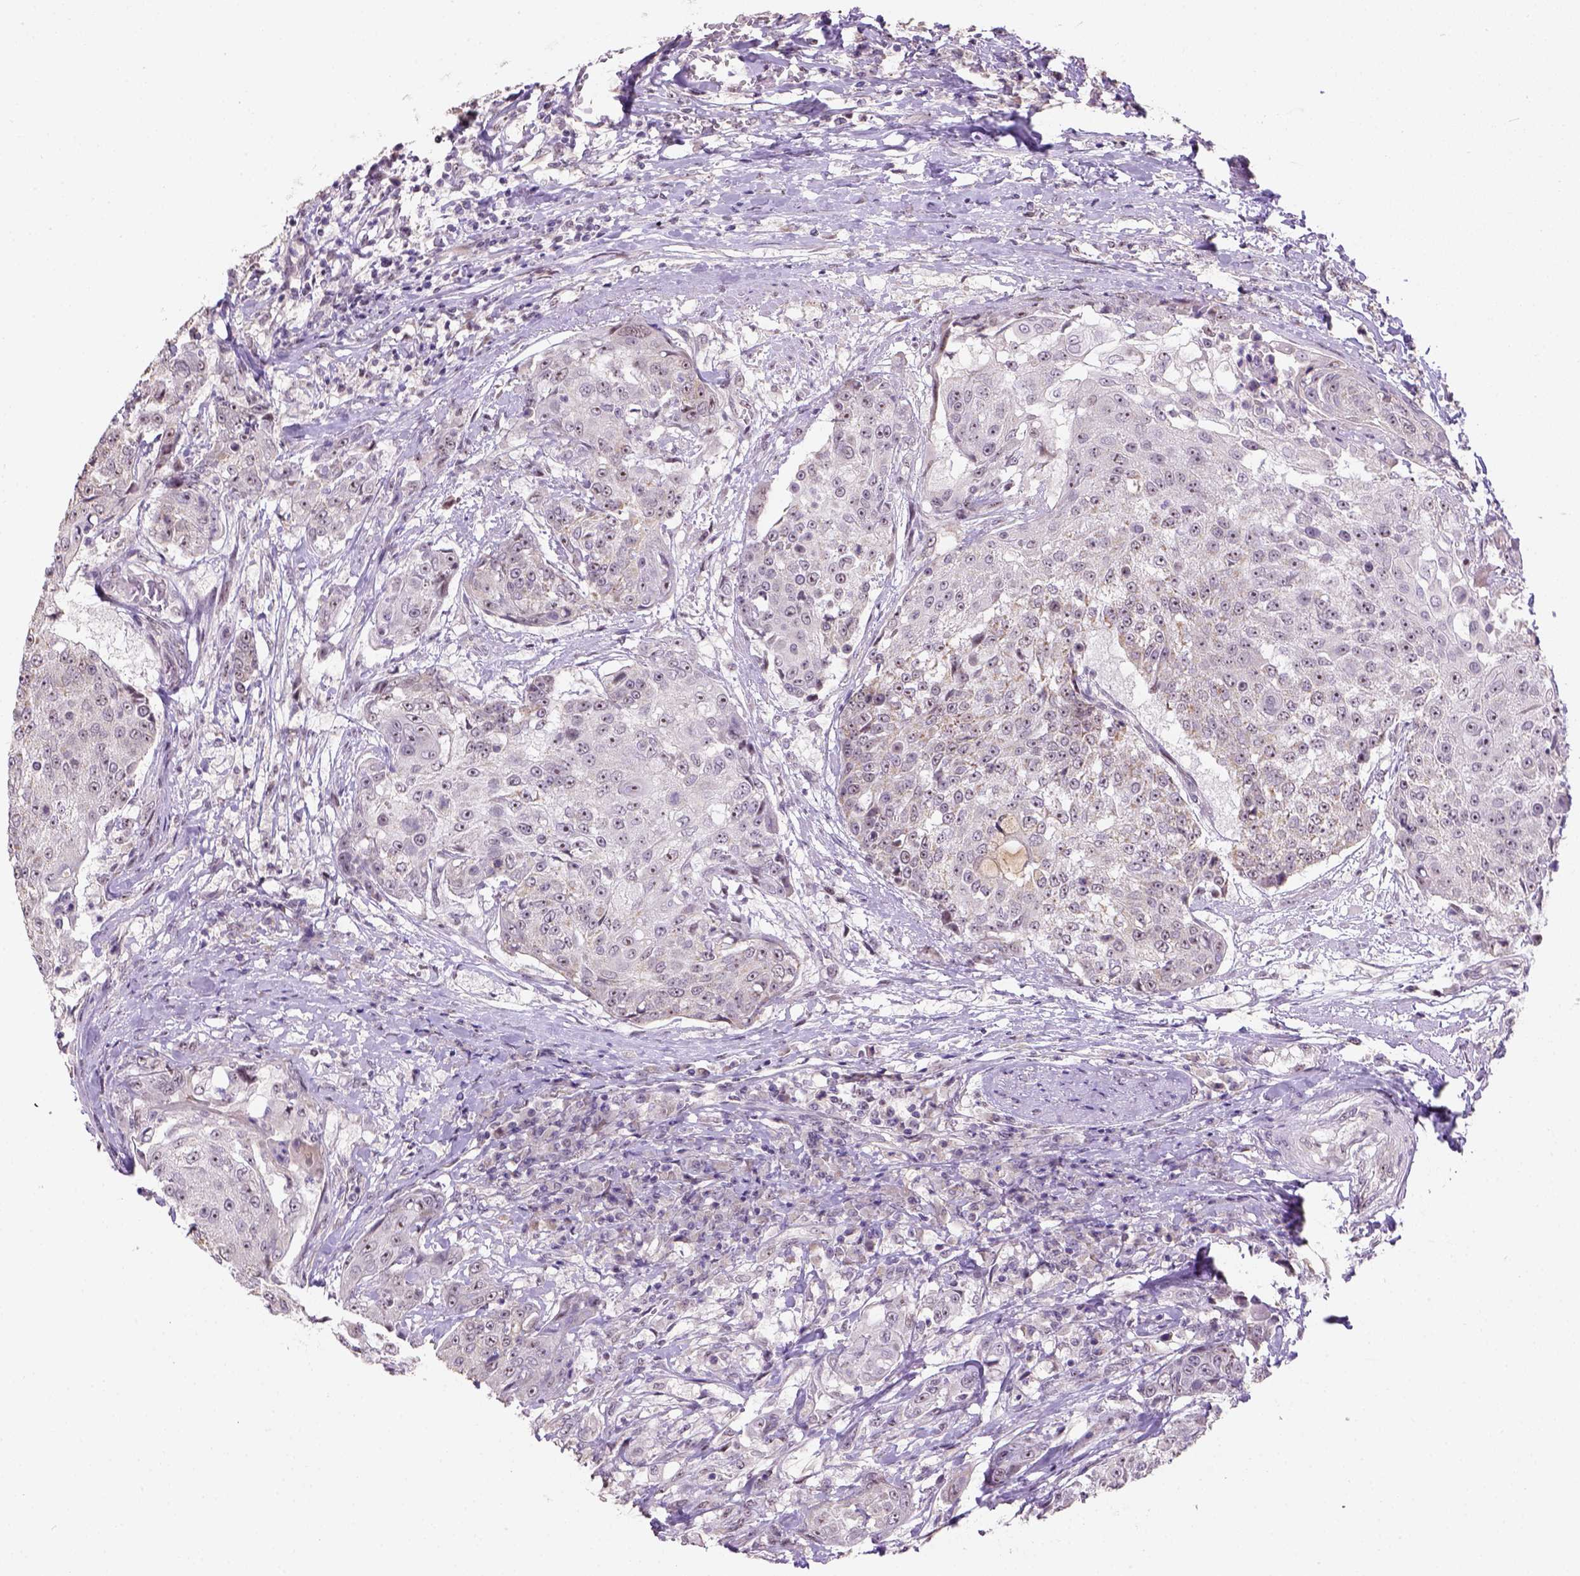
{"staining": {"intensity": "moderate", "quantity": "25%-75%", "location": "nuclear"}, "tissue": "urothelial cancer", "cell_type": "Tumor cells", "image_type": "cancer", "snomed": [{"axis": "morphology", "description": "Urothelial carcinoma, High grade"}, {"axis": "topography", "description": "Urinary bladder"}], "caption": "A histopathology image of human urothelial carcinoma (high-grade) stained for a protein exhibits moderate nuclear brown staining in tumor cells.", "gene": "DDX50", "patient": {"sex": "female", "age": 63}}